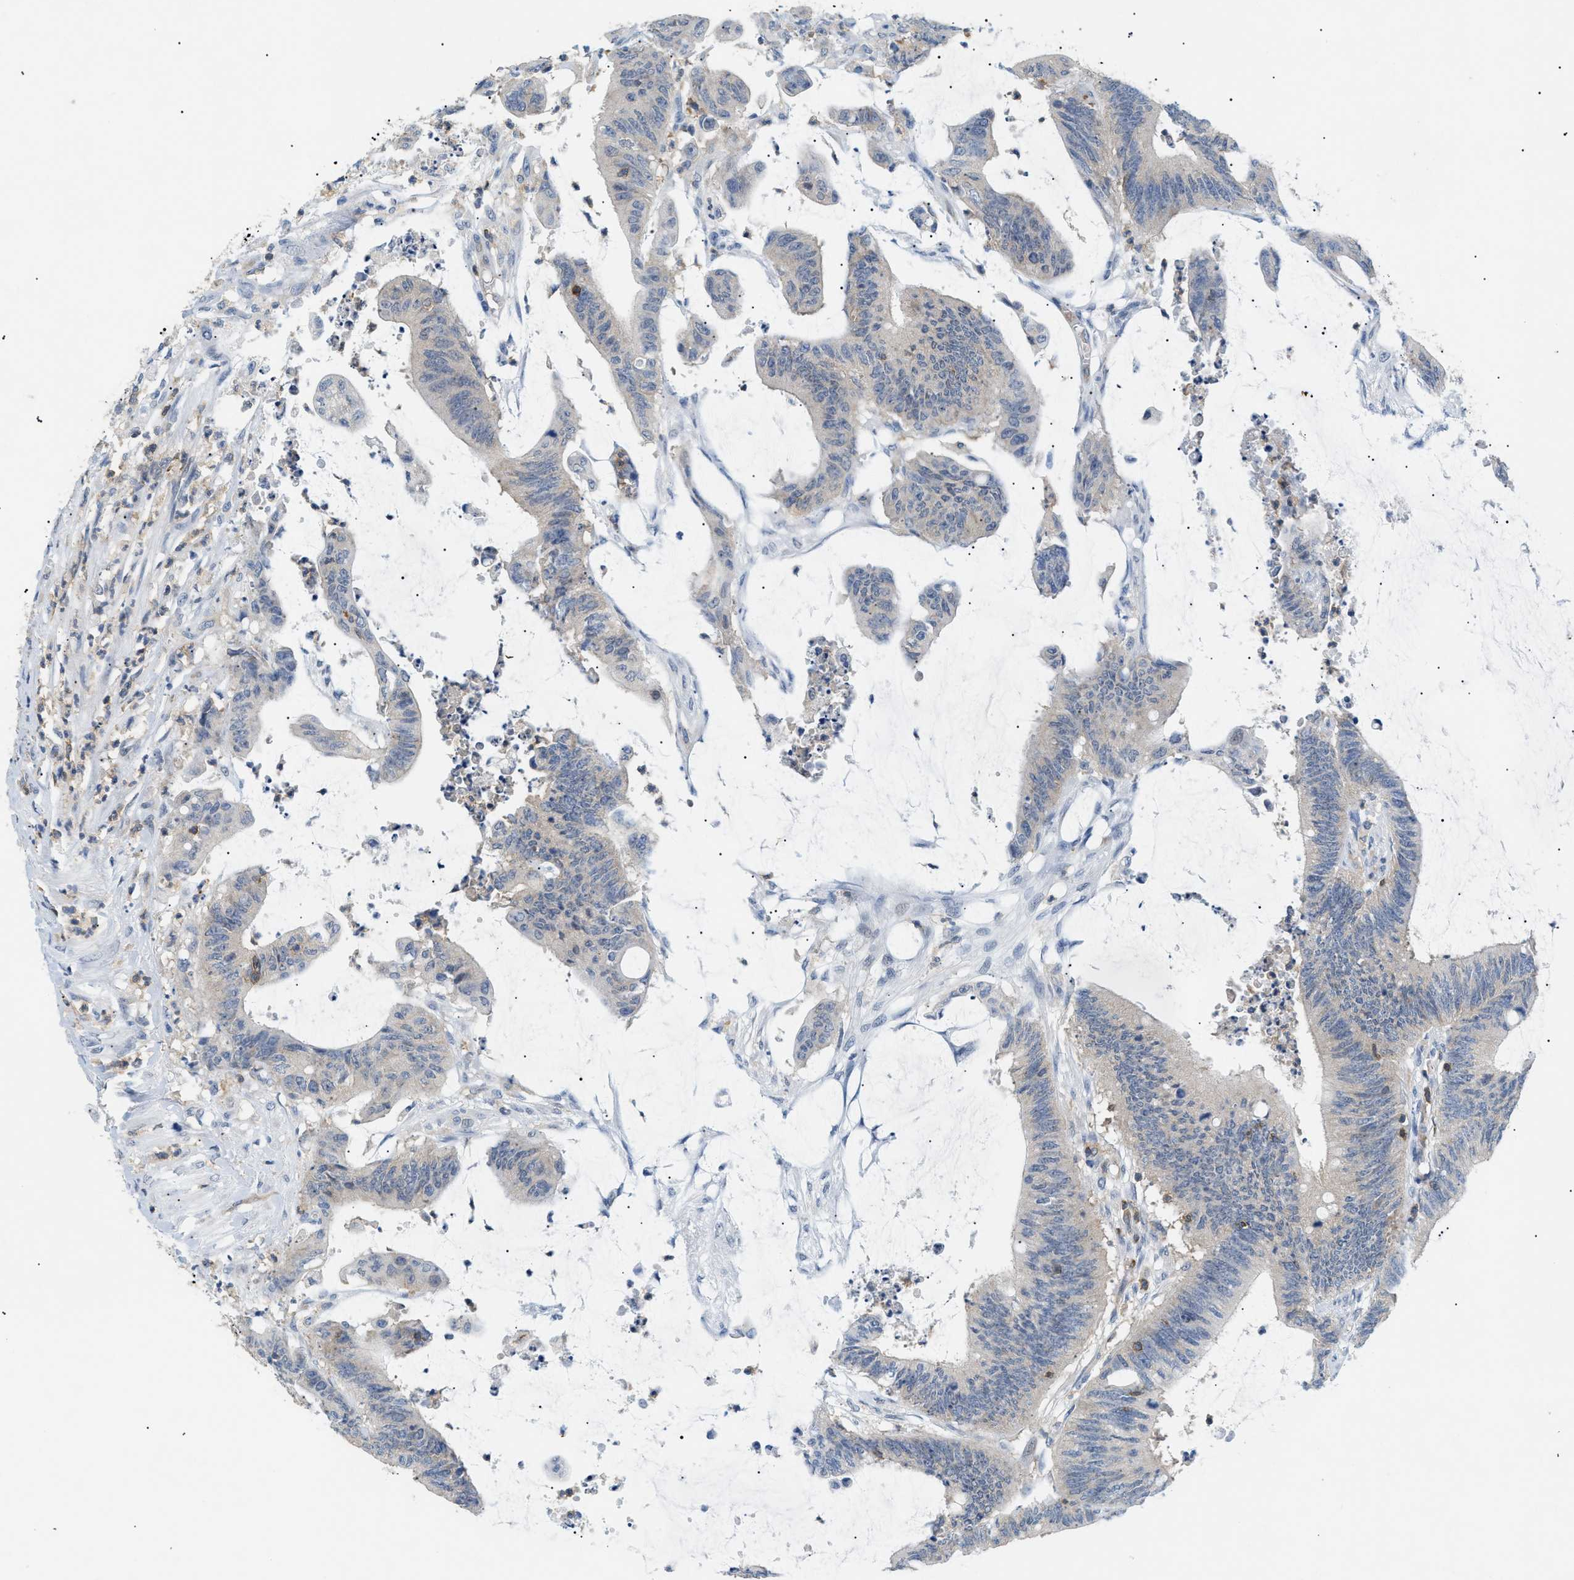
{"staining": {"intensity": "weak", "quantity": "<25%", "location": "cytoplasmic/membranous"}, "tissue": "colorectal cancer", "cell_type": "Tumor cells", "image_type": "cancer", "snomed": [{"axis": "morphology", "description": "Adenocarcinoma, NOS"}, {"axis": "topography", "description": "Rectum"}], "caption": "Histopathology image shows no protein positivity in tumor cells of colorectal adenocarcinoma tissue. (DAB immunohistochemistry with hematoxylin counter stain).", "gene": "INPP5D", "patient": {"sex": "female", "age": 66}}